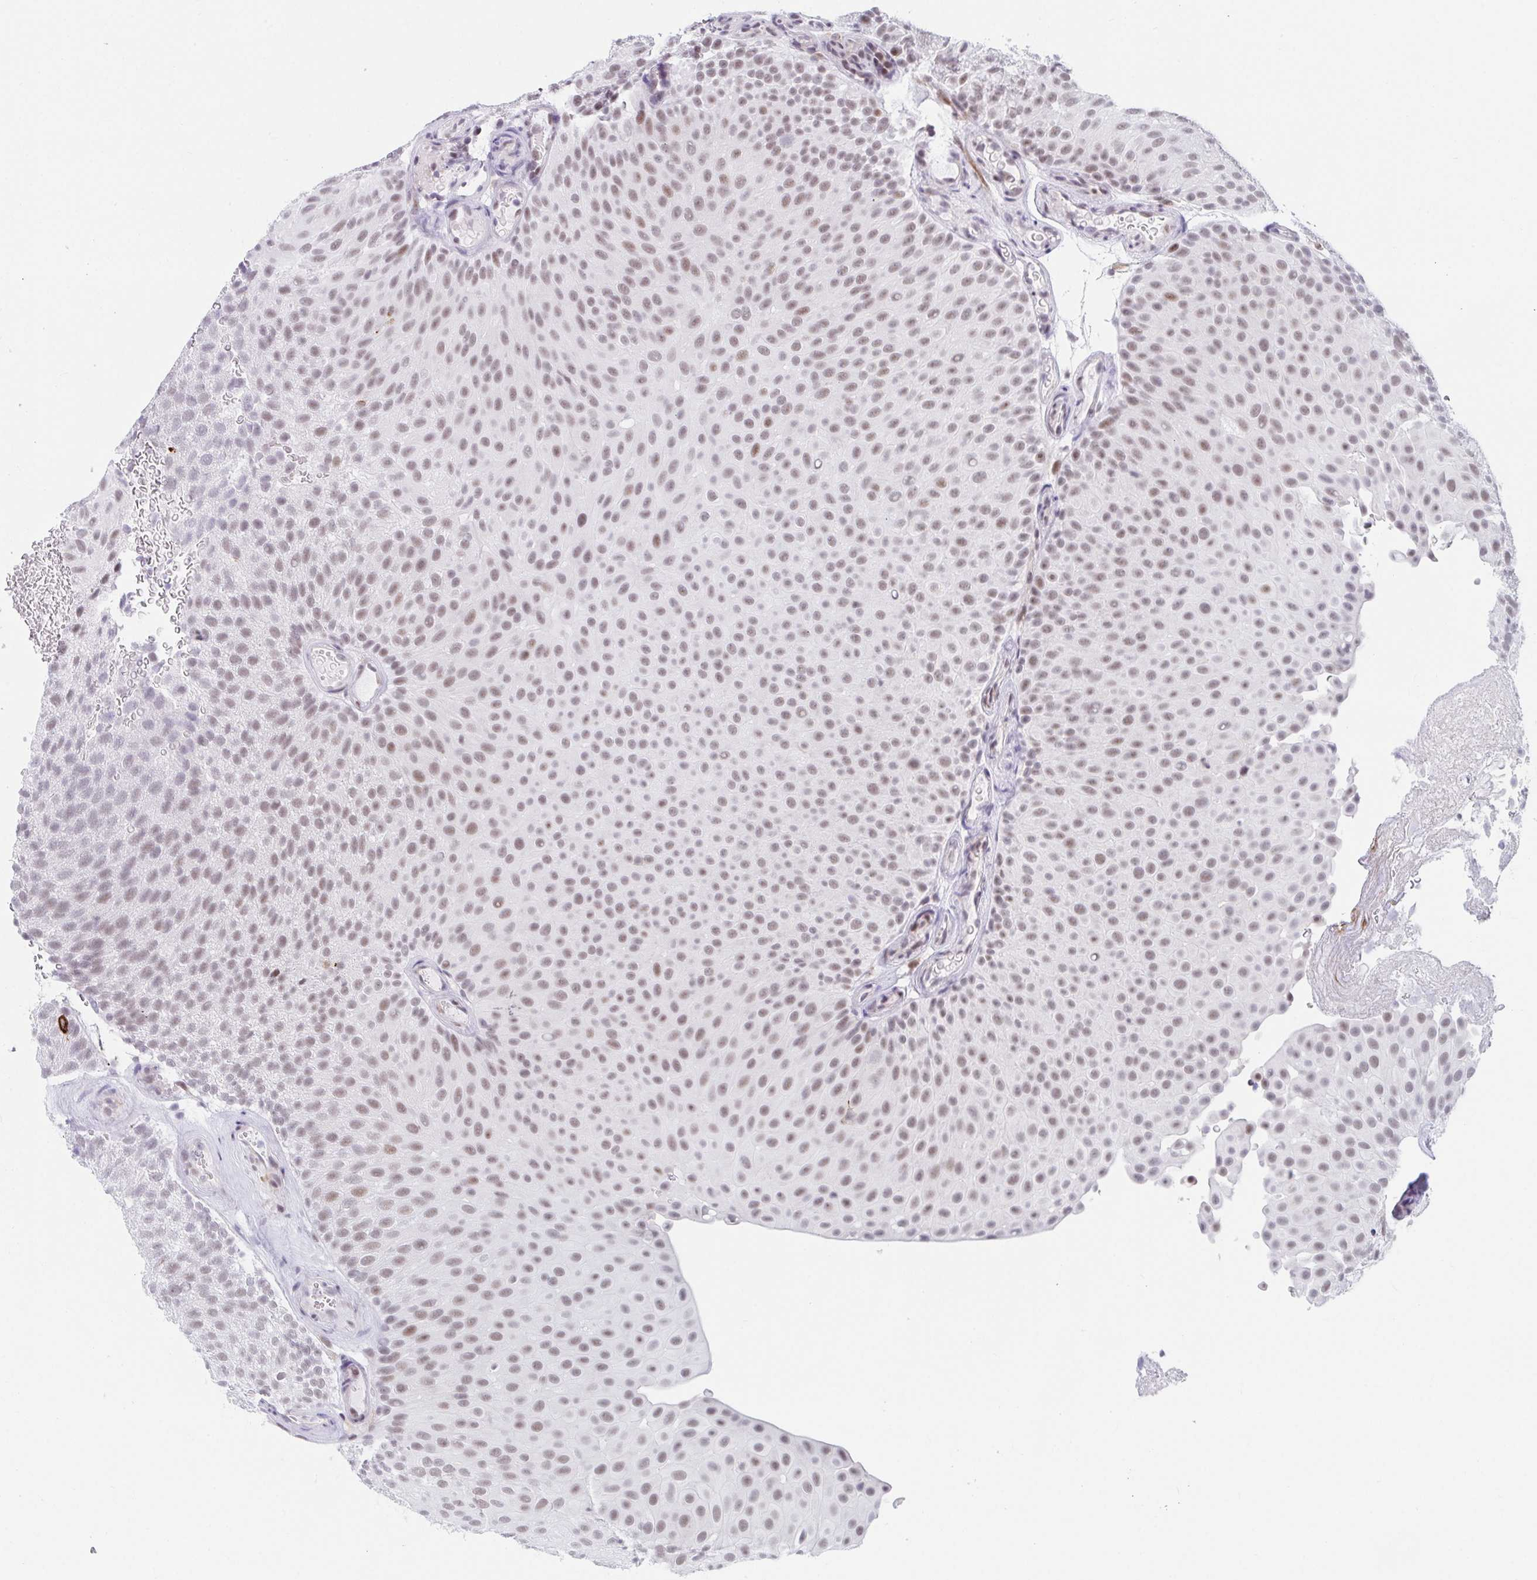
{"staining": {"intensity": "weak", "quantity": "25%-75%", "location": "nuclear"}, "tissue": "urothelial cancer", "cell_type": "Tumor cells", "image_type": "cancer", "snomed": [{"axis": "morphology", "description": "Urothelial carcinoma, Low grade"}, {"axis": "topography", "description": "Urinary bladder"}], "caption": "Immunohistochemical staining of human low-grade urothelial carcinoma reveals low levels of weak nuclear staining in approximately 25%-75% of tumor cells.", "gene": "WDR72", "patient": {"sex": "male", "age": 78}}